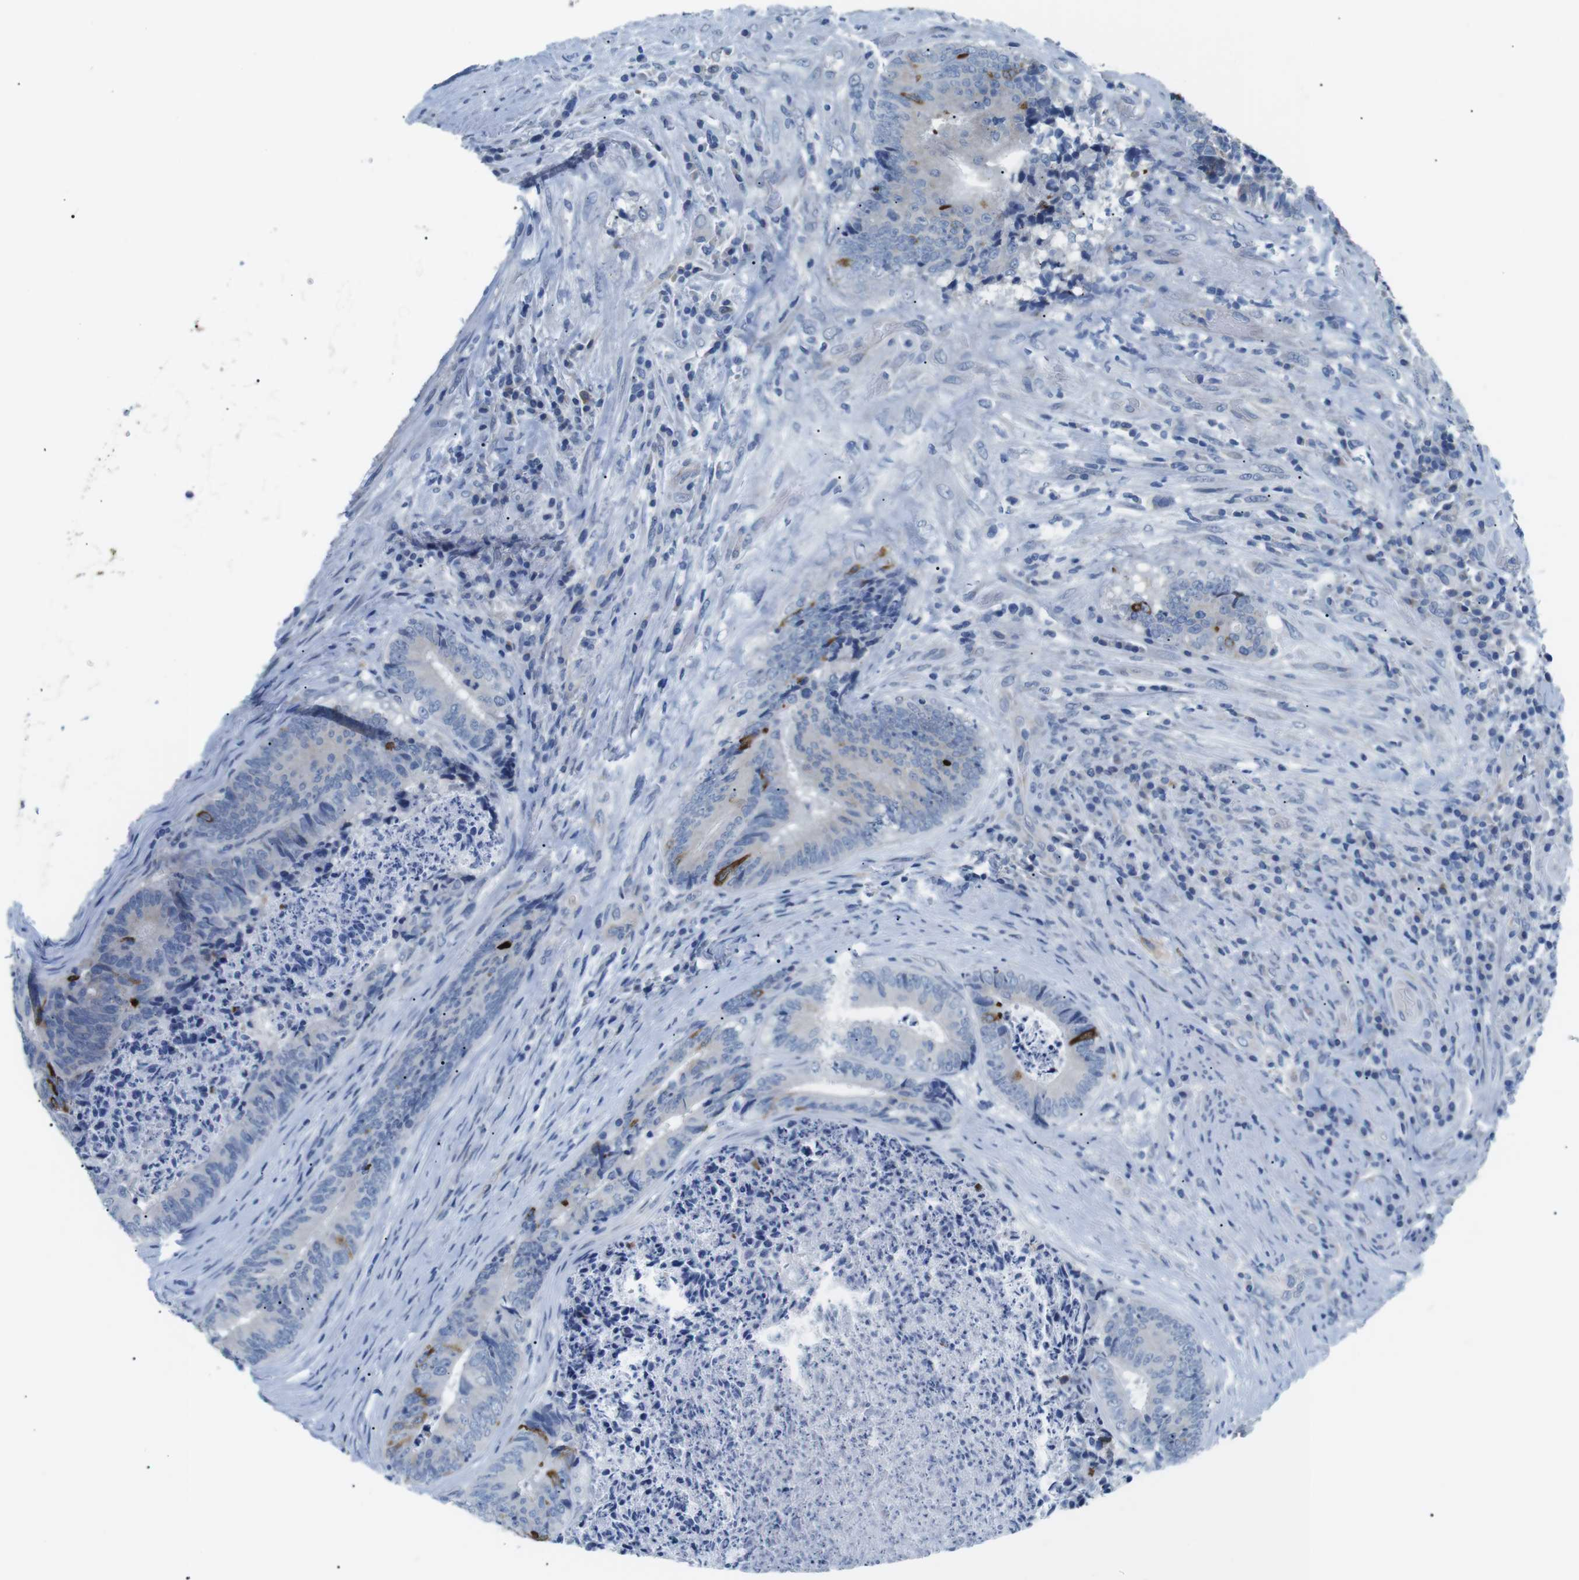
{"staining": {"intensity": "strong", "quantity": "<25%", "location": "cytoplasmic/membranous"}, "tissue": "colorectal cancer", "cell_type": "Tumor cells", "image_type": "cancer", "snomed": [{"axis": "morphology", "description": "Adenocarcinoma, NOS"}, {"axis": "topography", "description": "Rectum"}], "caption": "Colorectal cancer was stained to show a protein in brown. There is medium levels of strong cytoplasmic/membranous expression in about <25% of tumor cells.", "gene": "MUC2", "patient": {"sex": "male", "age": 72}}